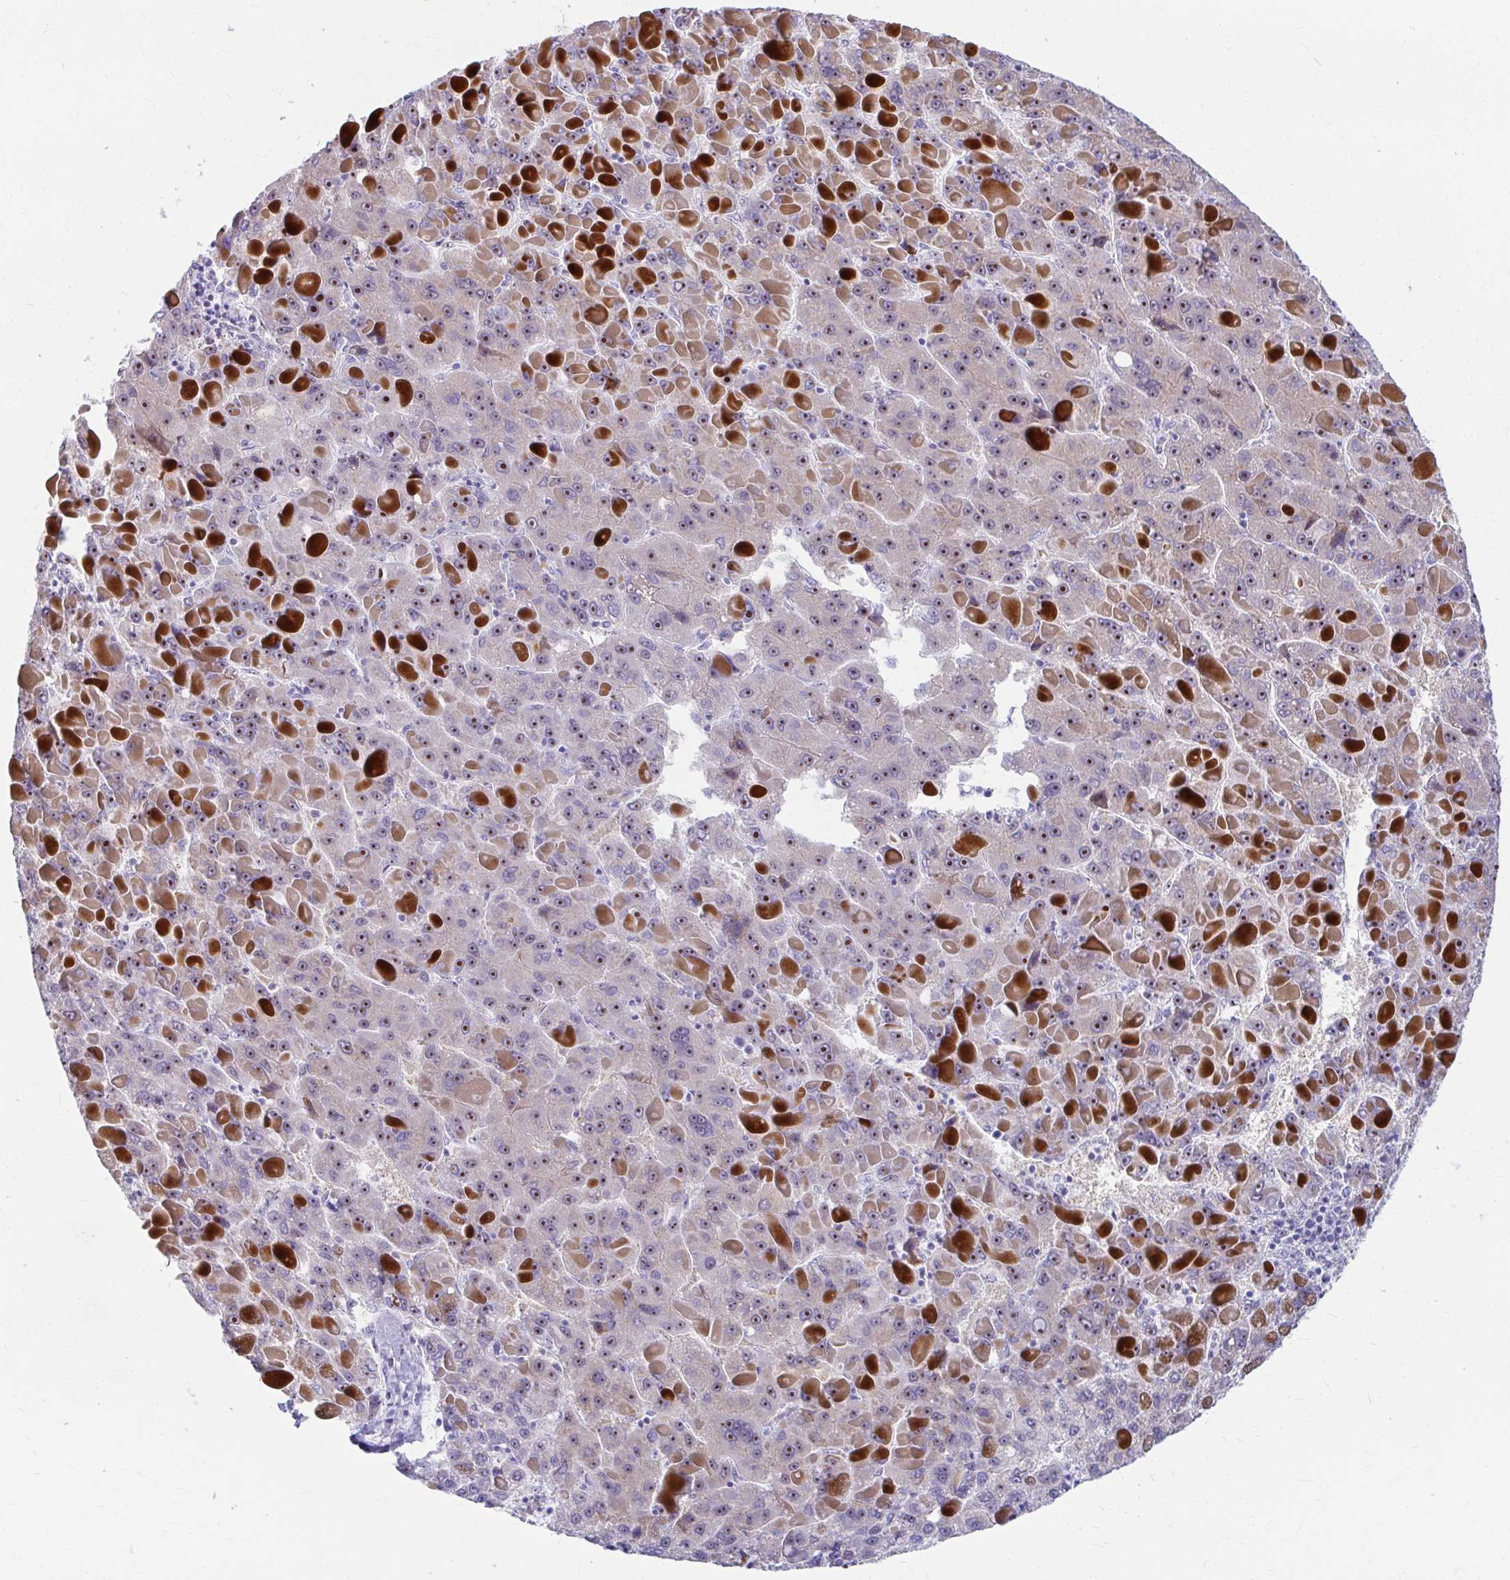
{"staining": {"intensity": "moderate", "quantity": ">75%", "location": "nuclear"}, "tissue": "liver cancer", "cell_type": "Tumor cells", "image_type": "cancer", "snomed": [{"axis": "morphology", "description": "Carcinoma, Hepatocellular, NOS"}, {"axis": "topography", "description": "Liver"}], "caption": "The photomicrograph shows a brown stain indicating the presence of a protein in the nuclear of tumor cells in liver cancer.", "gene": "FTSJ3", "patient": {"sex": "female", "age": 82}}